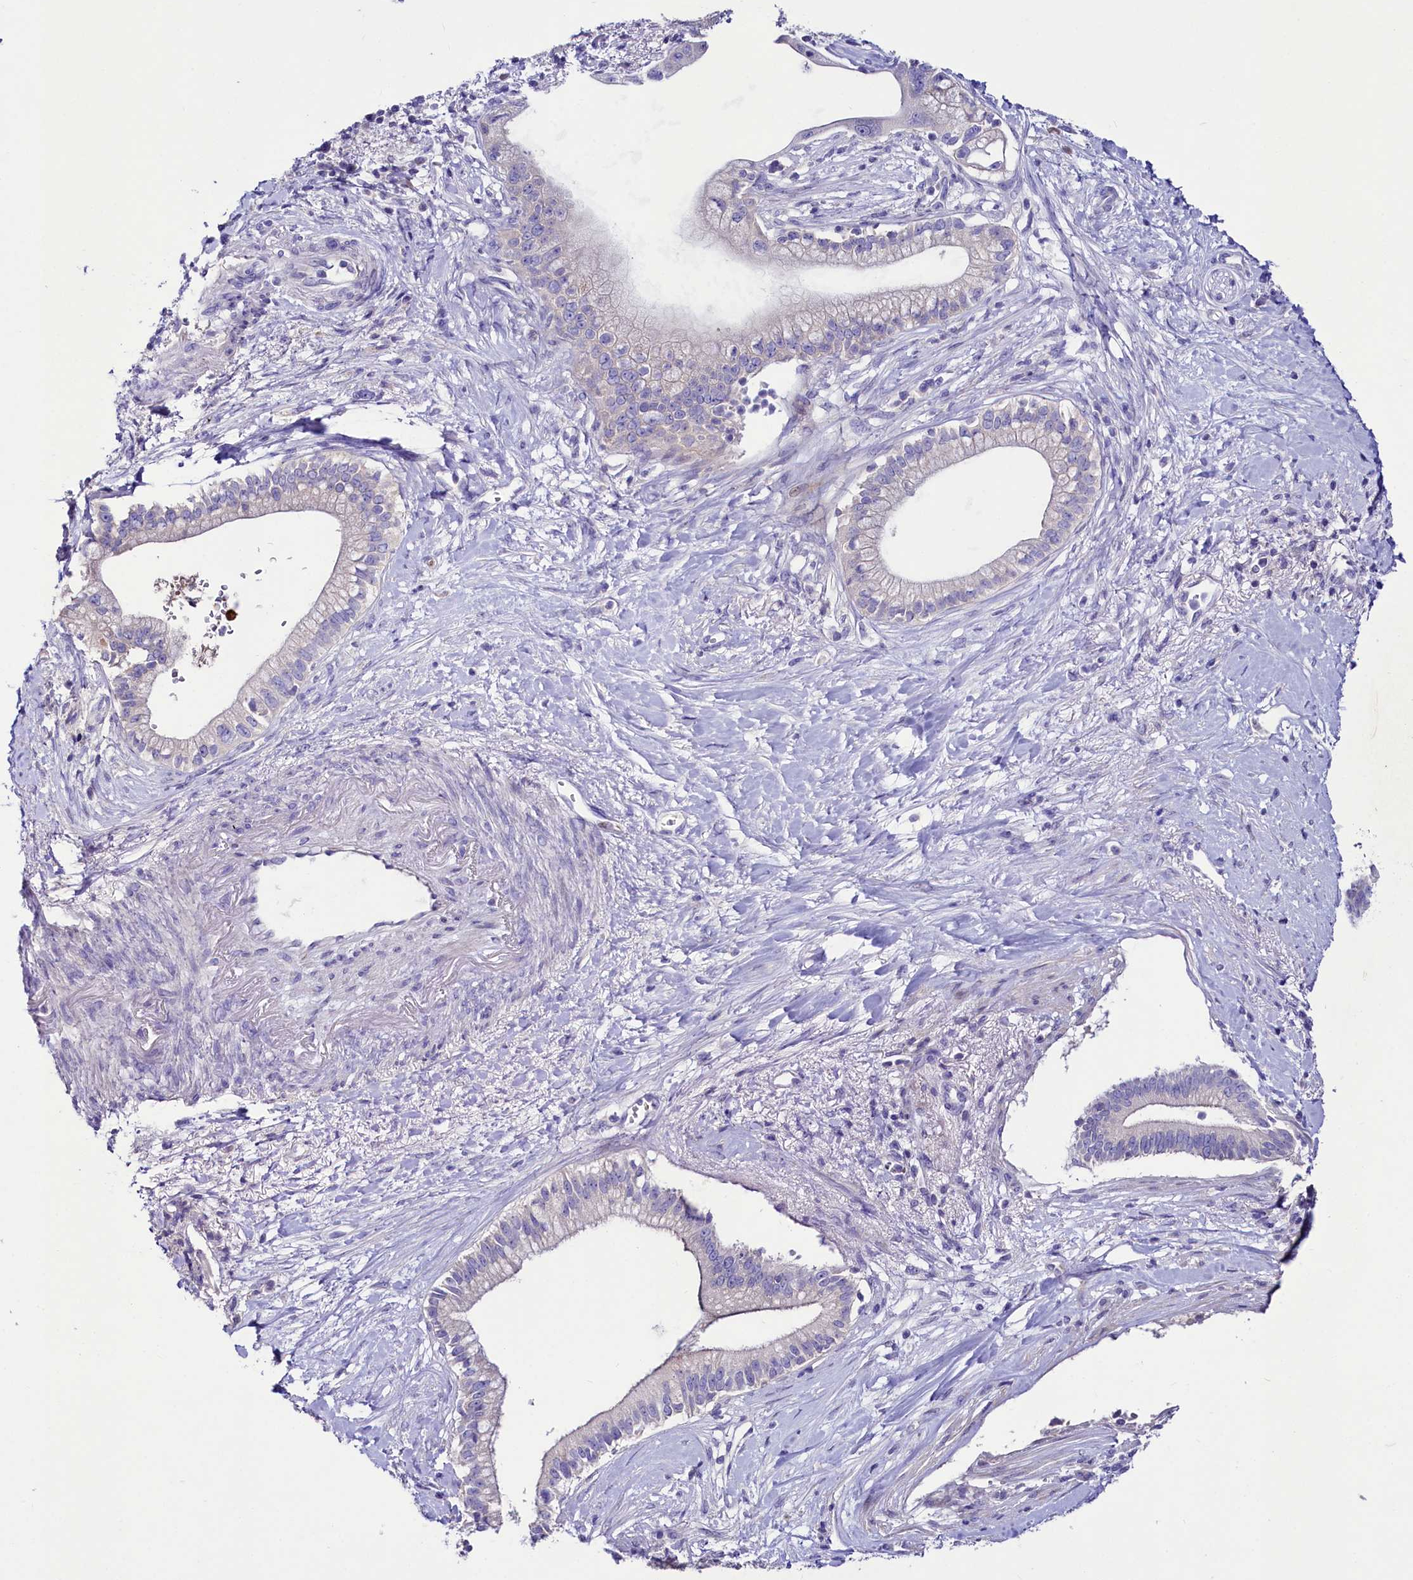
{"staining": {"intensity": "negative", "quantity": "none", "location": "none"}, "tissue": "pancreatic cancer", "cell_type": "Tumor cells", "image_type": "cancer", "snomed": [{"axis": "morphology", "description": "Adenocarcinoma, NOS"}, {"axis": "topography", "description": "Pancreas"}], "caption": "The micrograph reveals no significant staining in tumor cells of pancreatic adenocarcinoma. Nuclei are stained in blue.", "gene": "ABHD5", "patient": {"sex": "male", "age": 68}}